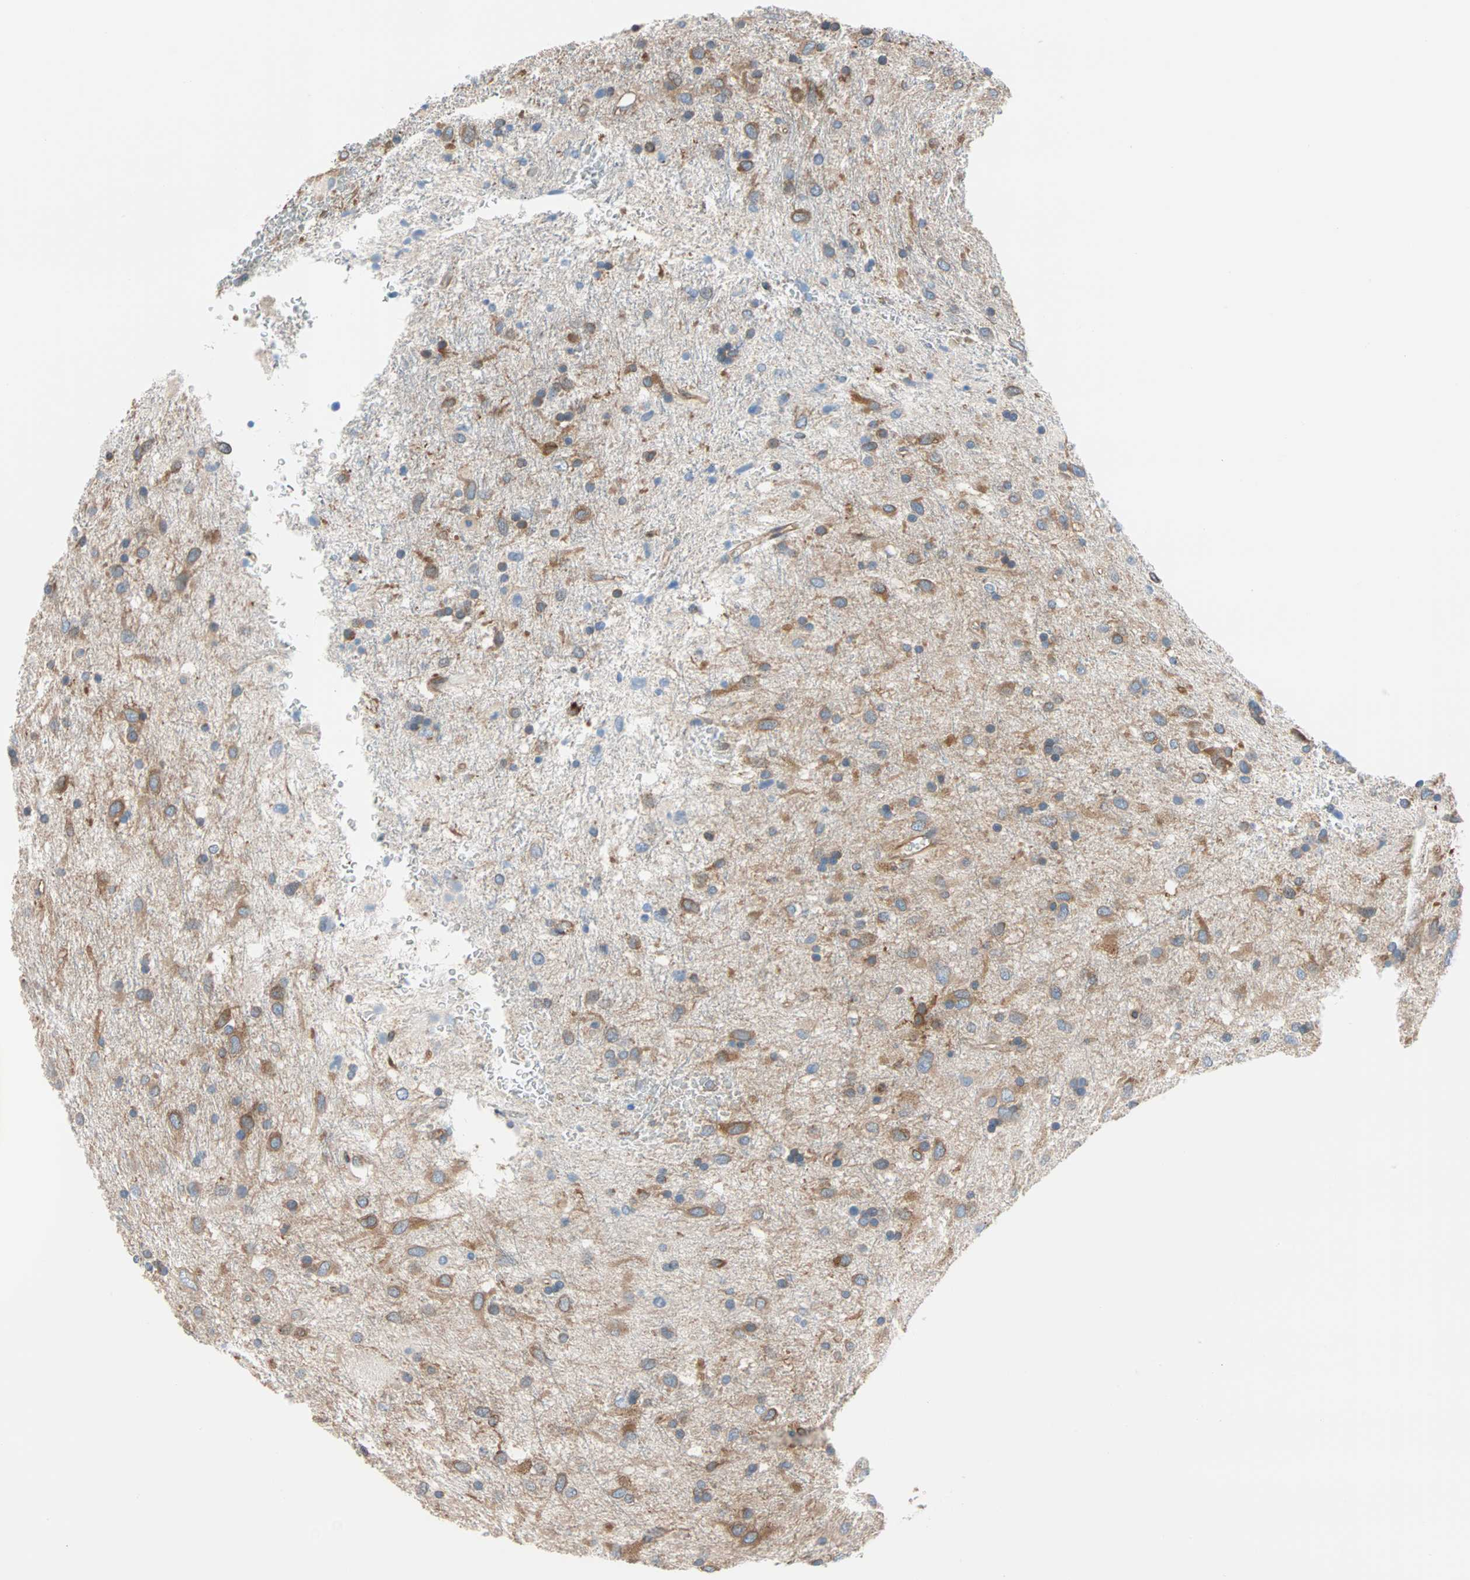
{"staining": {"intensity": "moderate", "quantity": "25%-75%", "location": "cytoplasmic/membranous"}, "tissue": "glioma", "cell_type": "Tumor cells", "image_type": "cancer", "snomed": [{"axis": "morphology", "description": "Glioma, malignant, Low grade"}, {"axis": "topography", "description": "Brain"}], "caption": "Protein staining of glioma tissue exhibits moderate cytoplasmic/membranous positivity in about 25%-75% of tumor cells.", "gene": "EEF2", "patient": {"sex": "male", "age": 77}}